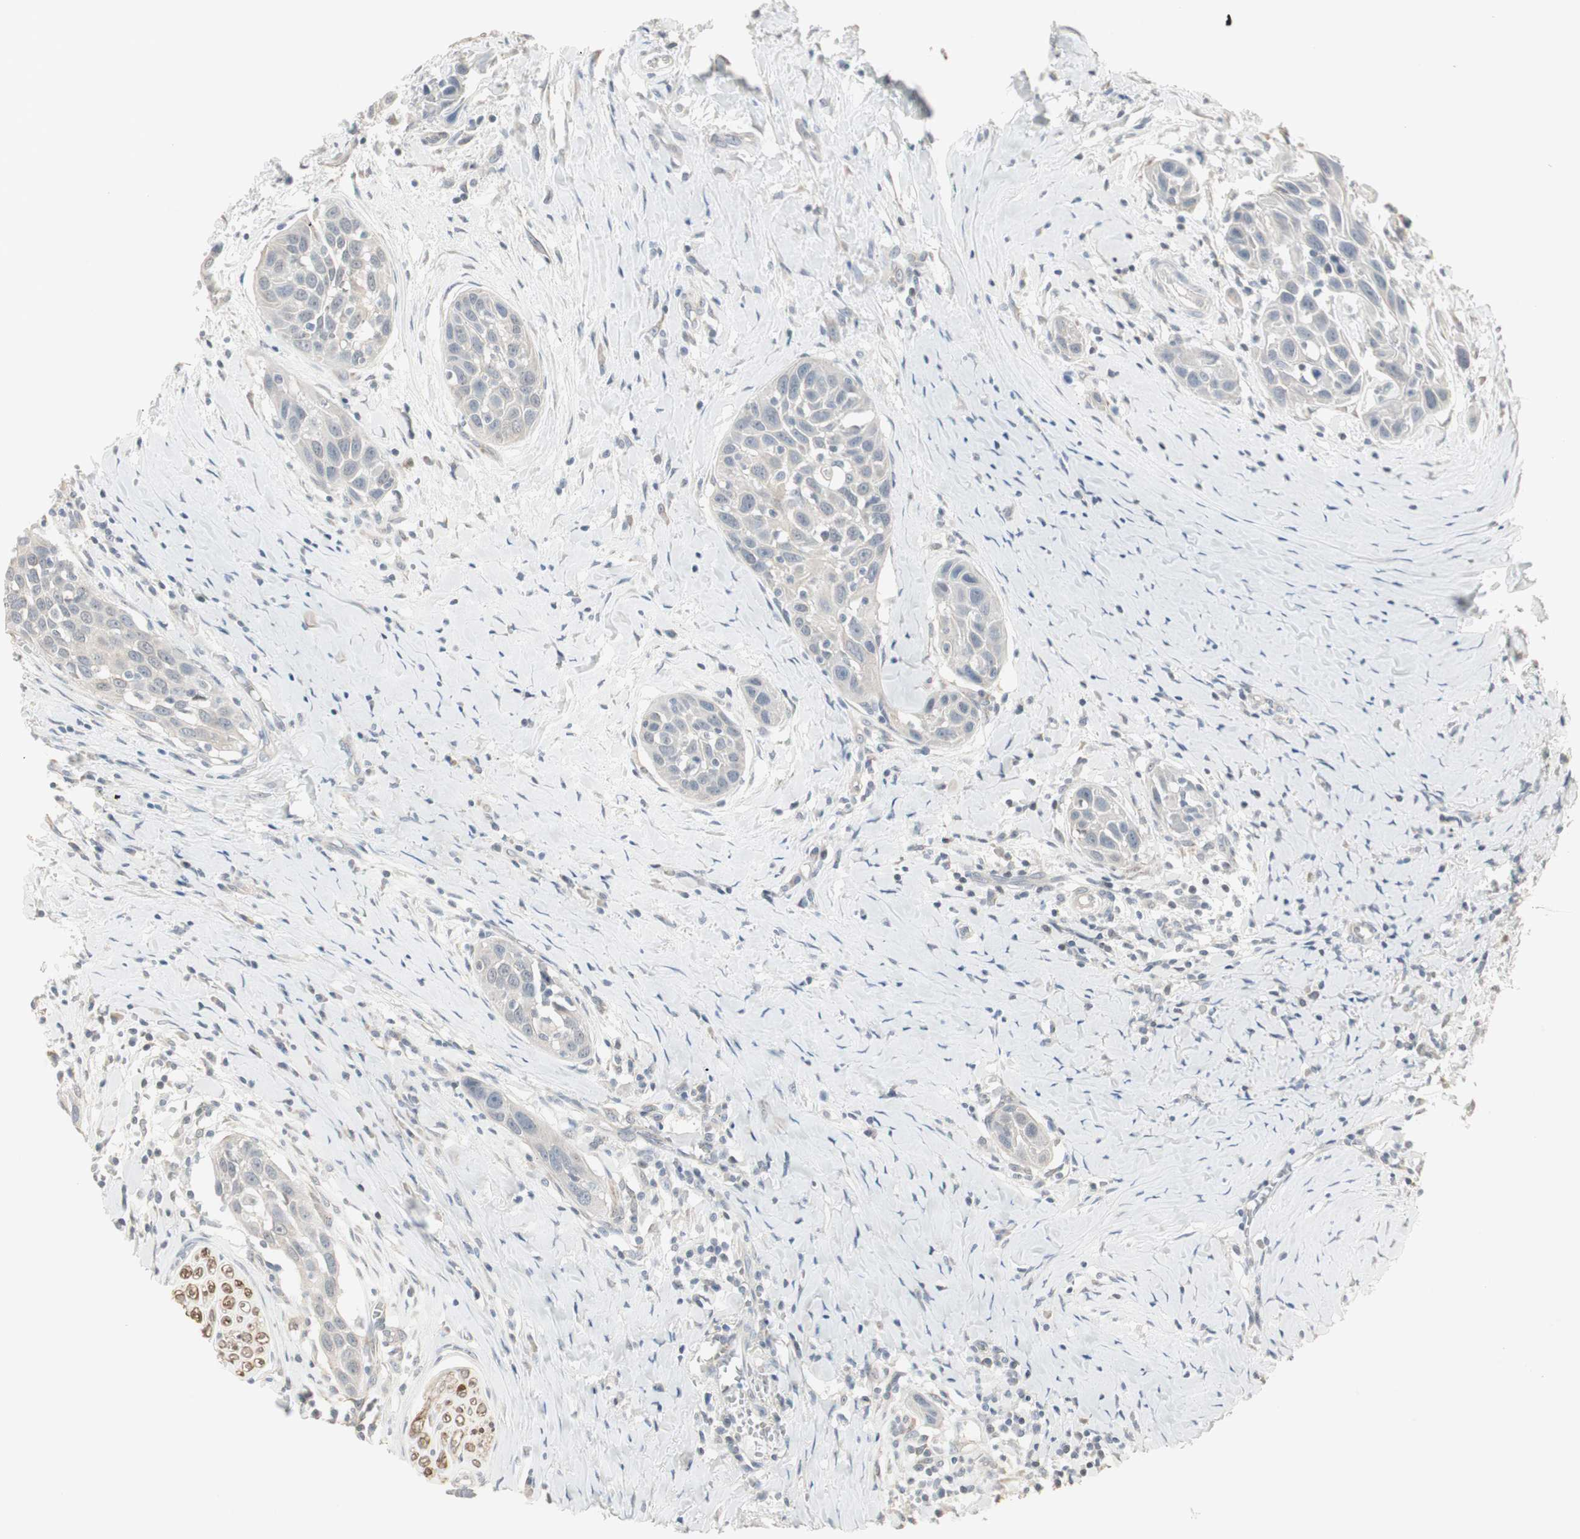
{"staining": {"intensity": "negative", "quantity": "none", "location": "none"}, "tissue": "head and neck cancer", "cell_type": "Tumor cells", "image_type": "cancer", "snomed": [{"axis": "morphology", "description": "Normal tissue, NOS"}, {"axis": "morphology", "description": "Squamous cell carcinoma, NOS"}, {"axis": "topography", "description": "Oral tissue"}, {"axis": "topography", "description": "Head-Neck"}], "caption": "The image shows no staining of tumor cells in head and neck squamous cell carcinoma.", "gene": "PDZK1", "patient": {"sex": "female", "age": 50}}